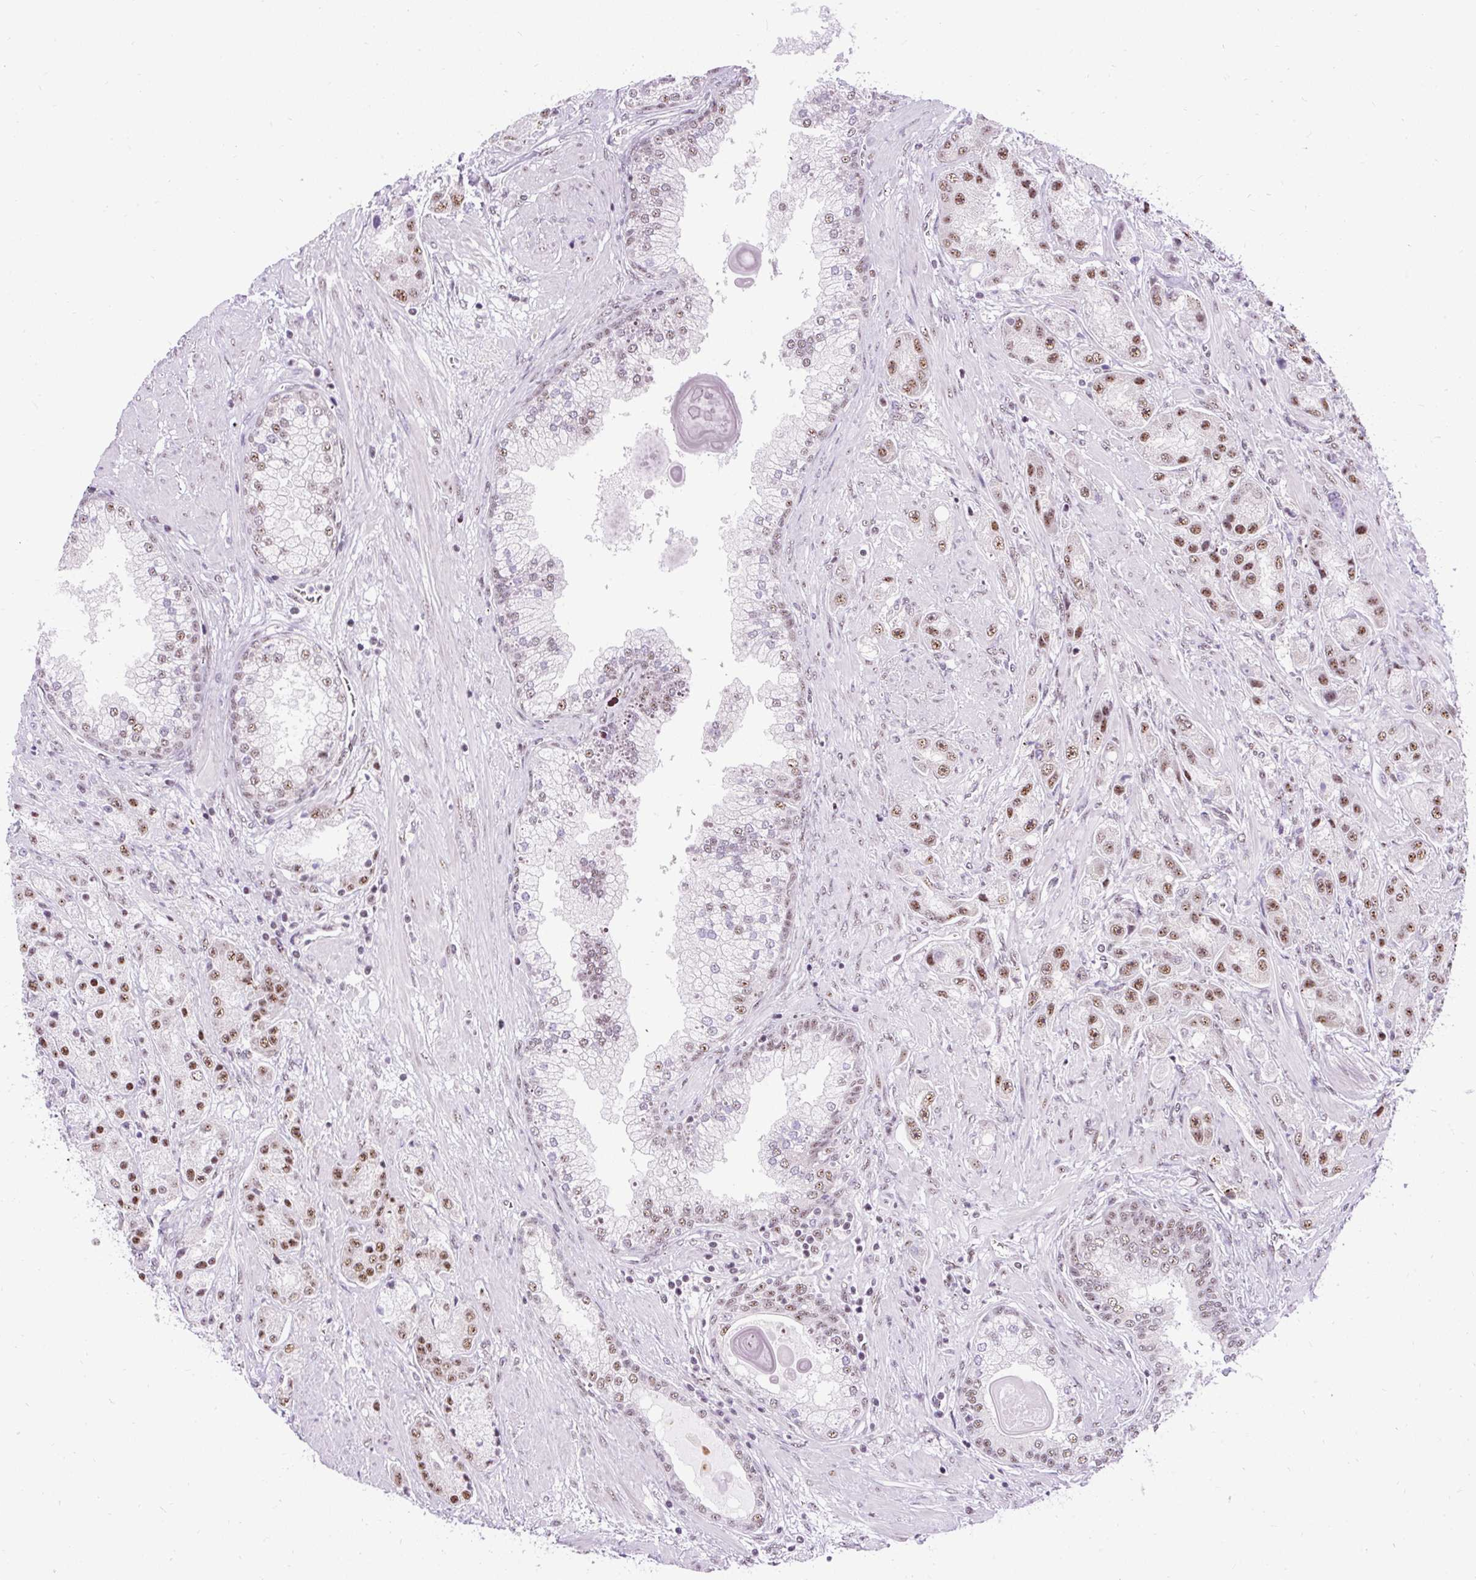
{"staining": {"intensity": "moderate", "quantity": "25%-75%", "location": "nuclear"}, "tissue": "prostate cancer", "cell_type": "Tumor cells", "image_type": "cancer", "snomed": [{"axis": "morphology", "description": "Adenocarcinoma, High grade"}, {"axis": "topography", "description": "Prostate"}], "caption": "IHC staining of prostate adenocarcinoma (high-grade), which demonstrates medium levels of moderate nuclear staining in approximately 25%-75% of tumor cells indicating moderate nuclear protein expression. The staining was performed using DAB (3,3'-diaminobenzidine) (brown) for protein detection and nuclei were counterstained in hematoxylin (blue).", "gene": "SMC5", "patient": {"sex": "male", "age": 67}}